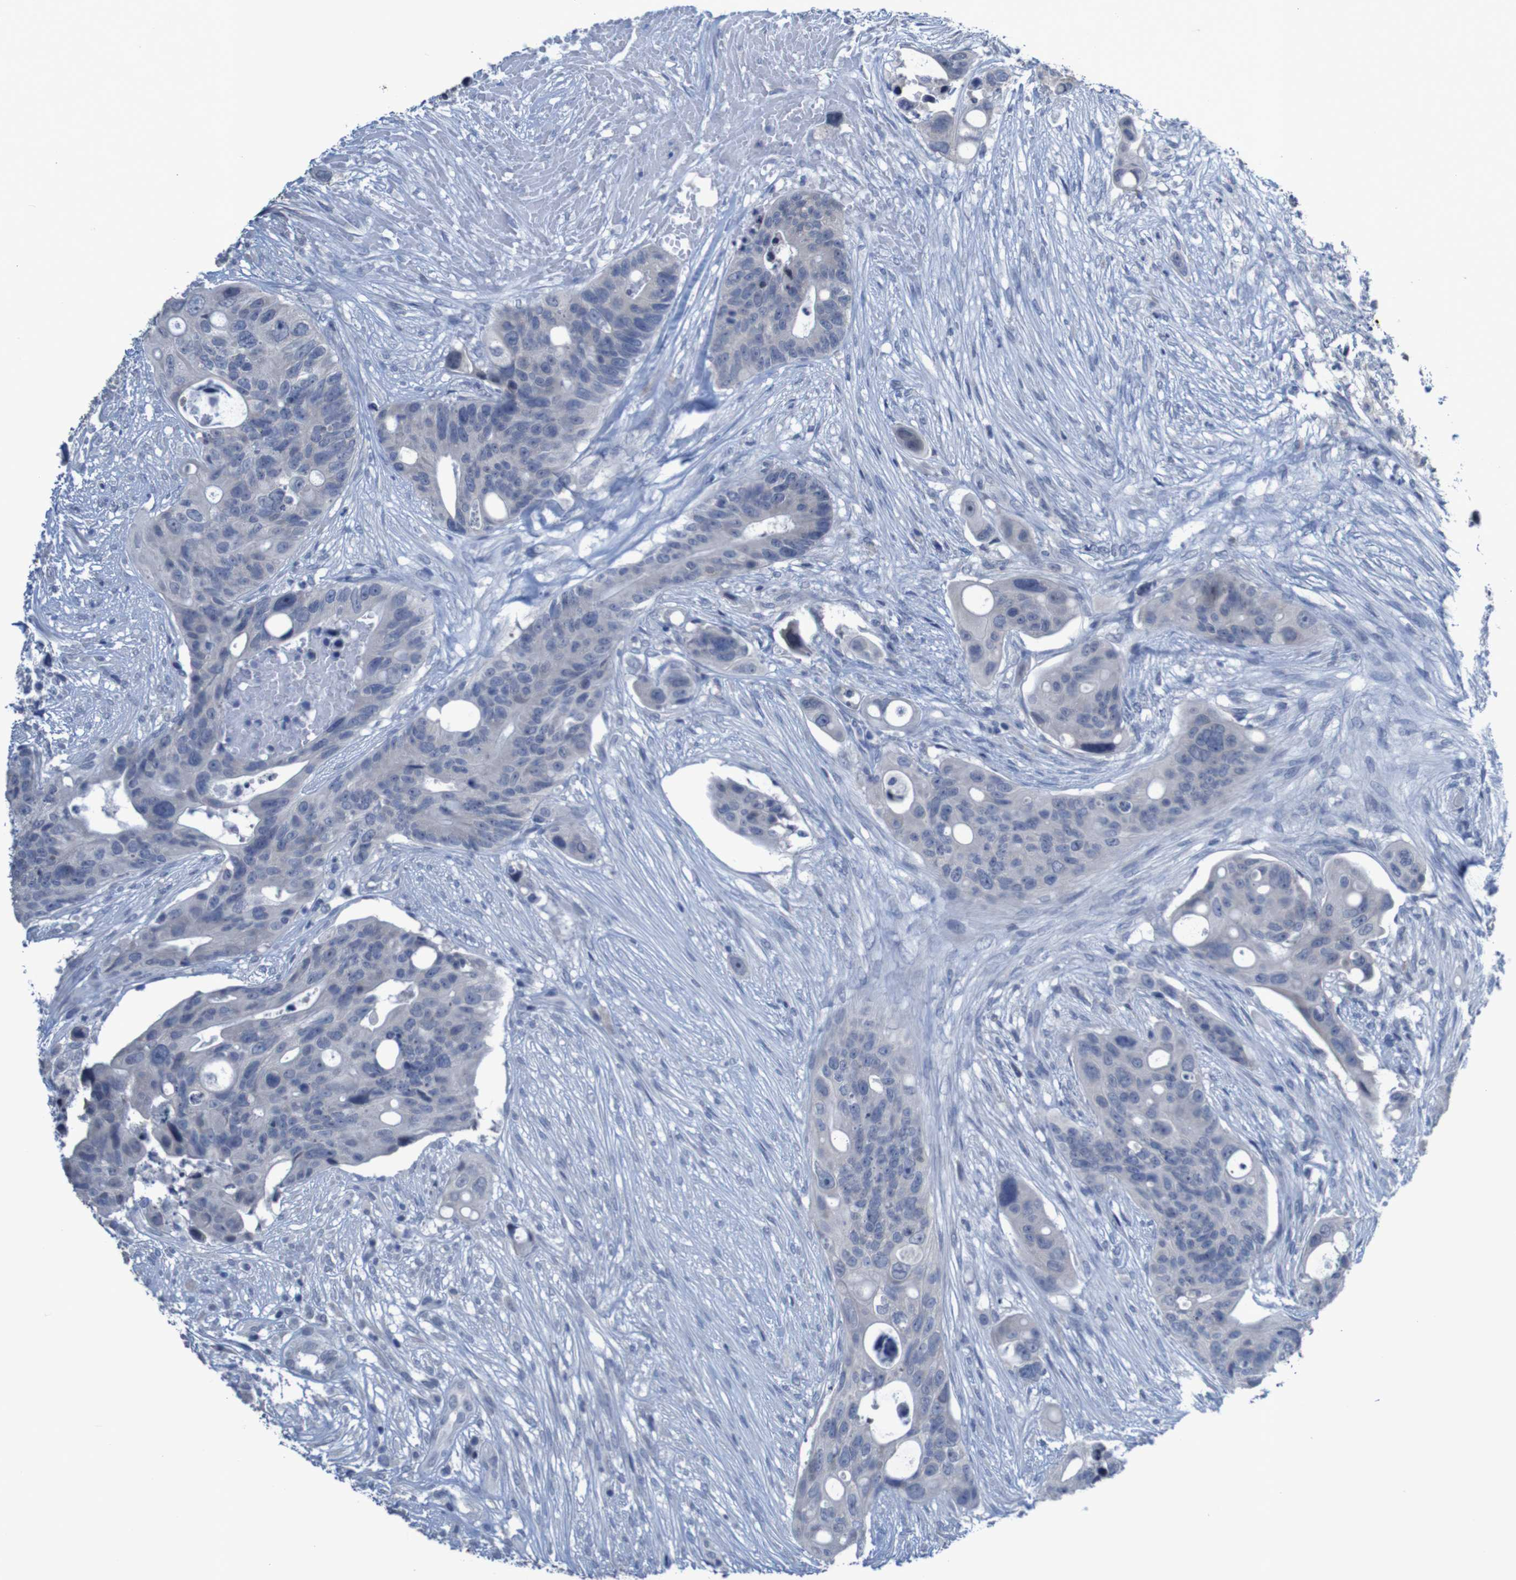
{"staining": {"intensity": "negative", "quantity": "none", "location": "none"}, "tissue": "colorectal cancer", "cell_type": "Tumor cells", "image_type": "cancer", "snomed": [{"axis": "morphology", "description": "Adenocarcinoma, NOS"}, {"axis": "topography", "description": "Colon"}], "caption": "Immunohistochemistry (IHC) photomicrograph of colorectal cancer stained for a protein (brown), which displays no expression in tumor cells. The staining is performed using DAB (3,3'-diaminobenzidine) brown chromogen with nuclei counter-stained in using hematoxylin.", "gene": "CLDN18", "patient": {"sex": "female", "age": 57}}